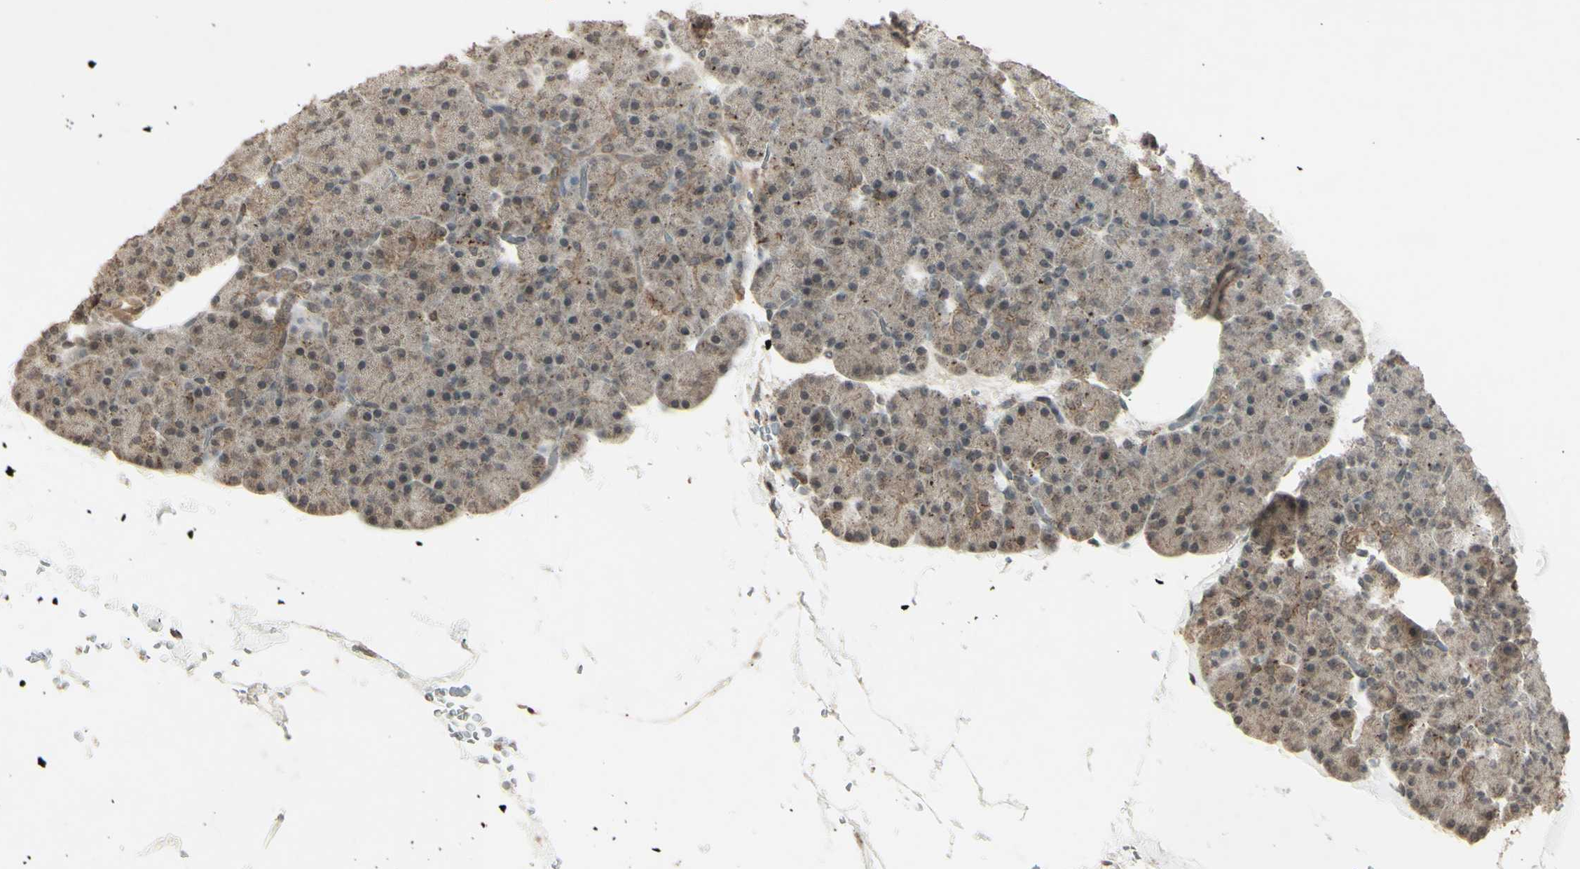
{"staining": {"intensity": "weak", "quantity": ">75%", "location": "cytoplasmic/membranous"}, "tissue": "pancreas", "cell_type": "Exocrine glandular cells", "image_type": "normal", "snomed": [{"axis": "morphology", "description": "Normal tissue, NOS"}, {"axis": "topography", "description": "Pancreas"}], "caption": "Exocrine glandular cells reveal low levels of weak cytoplasmic/membranous expression in approximately >75% of cells in normal pancreas.", "gene": "BLNK", "patient": {"sex": "female", "age": 35}}